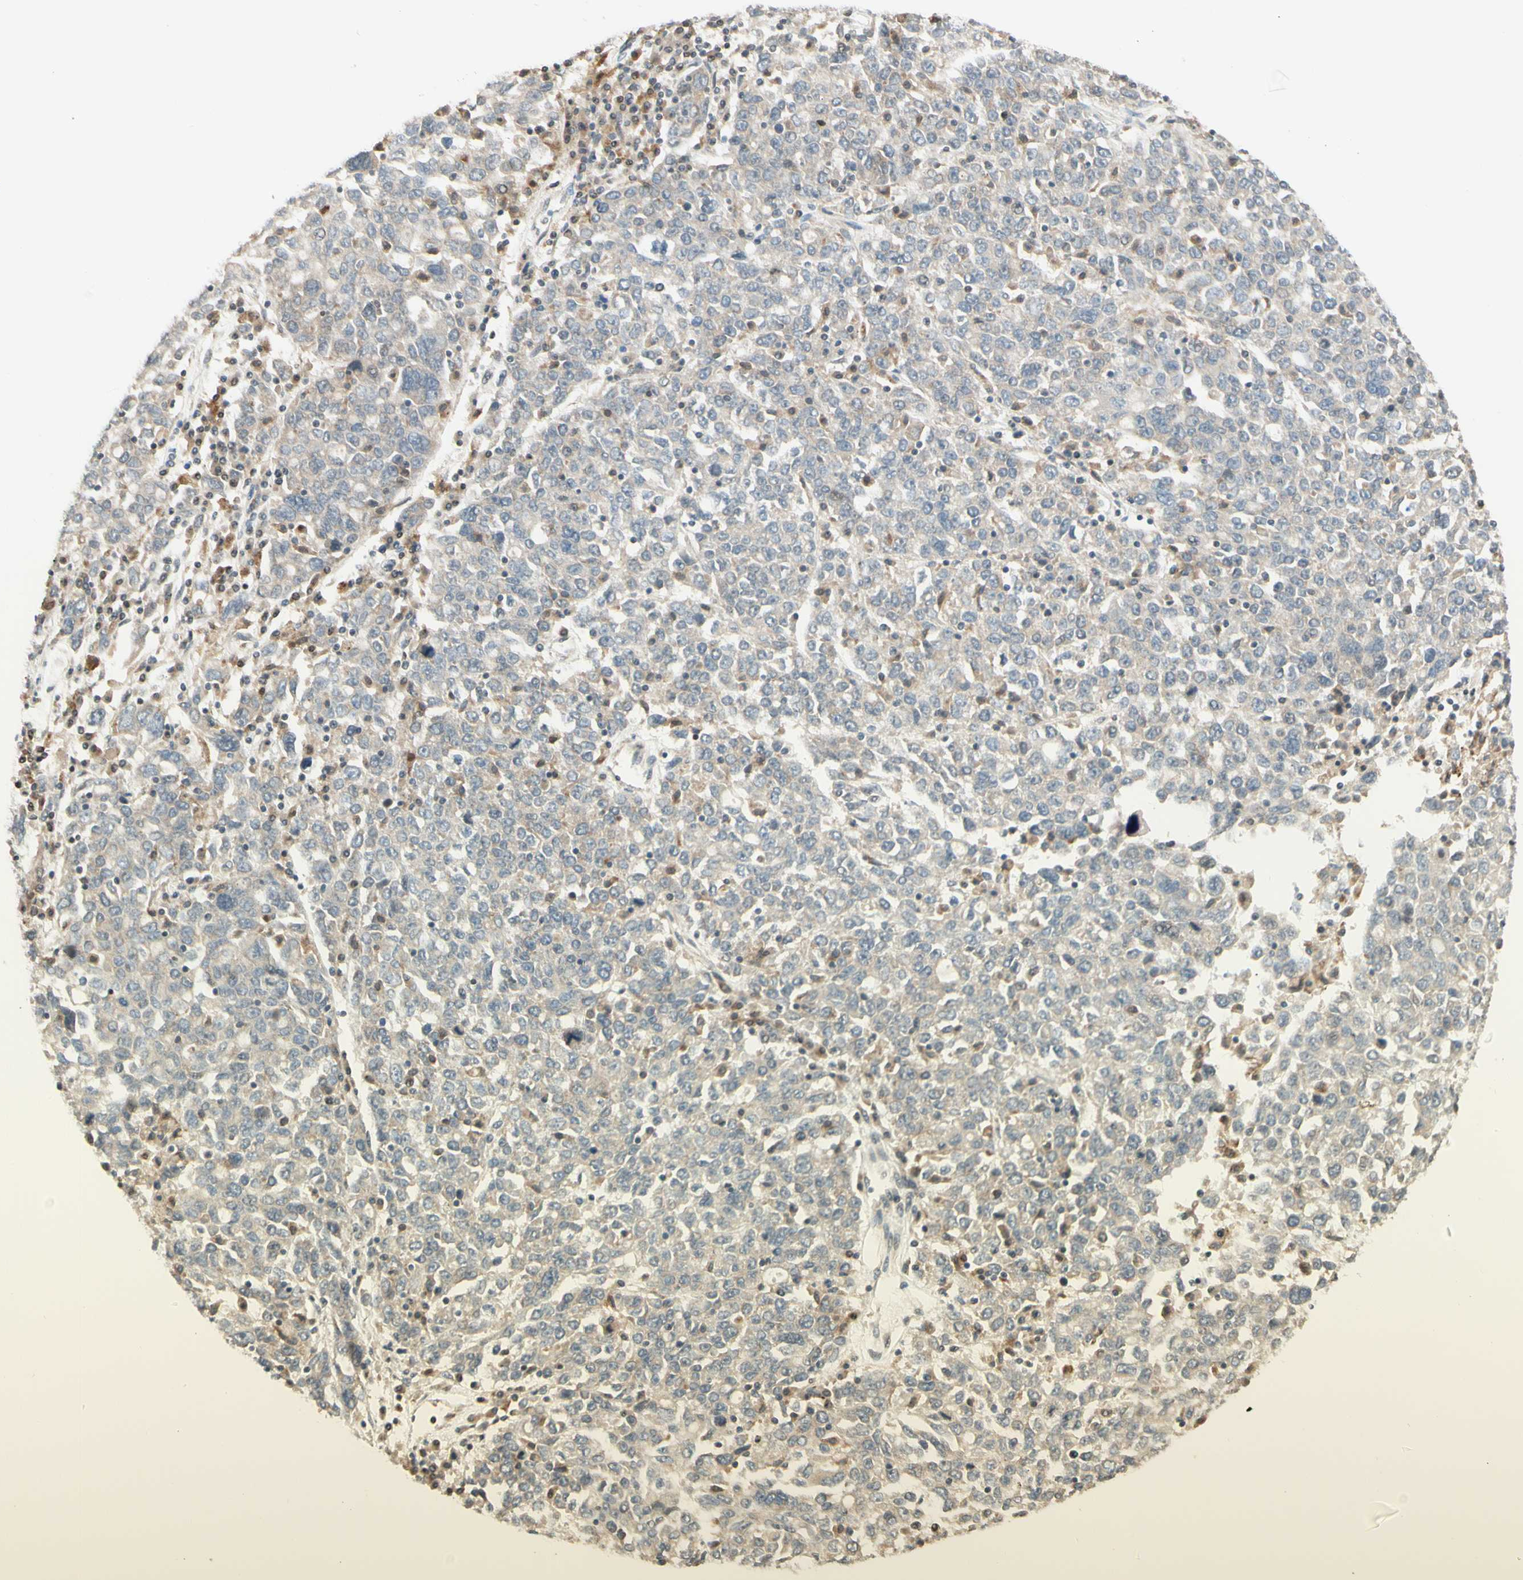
{"staining": {"intensity": "weak", "quantity": ">75%", "location": "cytoplasmic/membranous"}, "tissue": "ovarian cancer", "cell_type": "Tumor cells", "image_type": "cancer", "snomed": [{"axis": "morphology", "description": "Carcinoma, endometroid"}, {"axis": "topography", "description": "Ovary"}], "caption": "Human ovarian cancer stained with a protein marker exhibits weak staining in tumor cells.", "gene": "ZW10", "patient": {"sex": "female", "age": 62}}